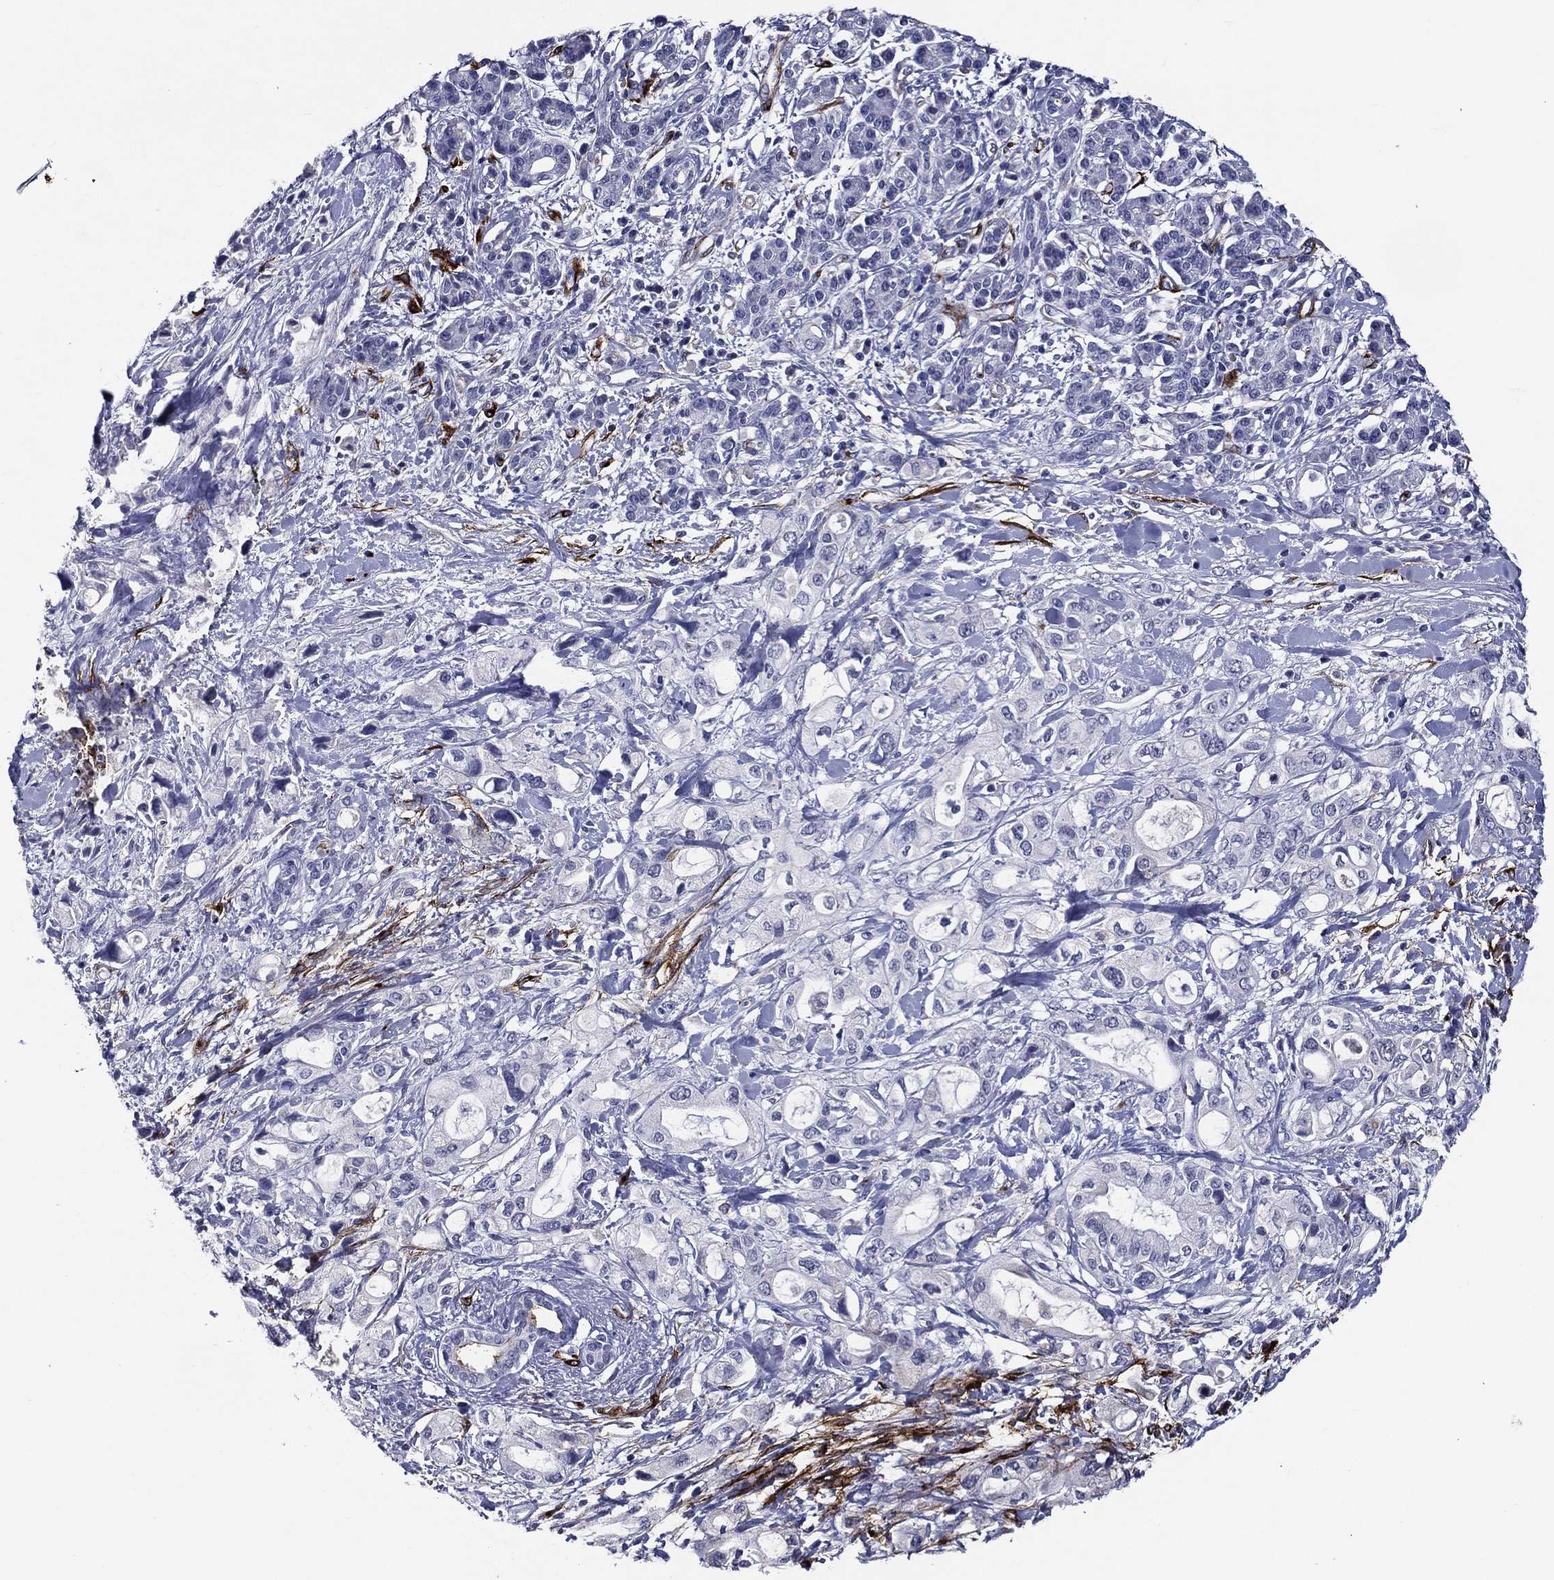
{"staining": {"intensity": "negative", "quantity": "none", "location": "none"}, "tissue": "pancreatic cancer", "cell_type": "Tumor cells", "image_type": "cancer", "snomed": [{"axis": "morphology", "description": "Adenocarcinoma, NOS"}, {"axis": "topography", "description": "Pancreas"}], "caption": "Immunohistochemistry micrograph of pancreatic cancer stained for a protein (brown), which exhibits no positivity in tumor cells.", "gene": "ACE2", "patient": {"sex": "female", "age": 56}}